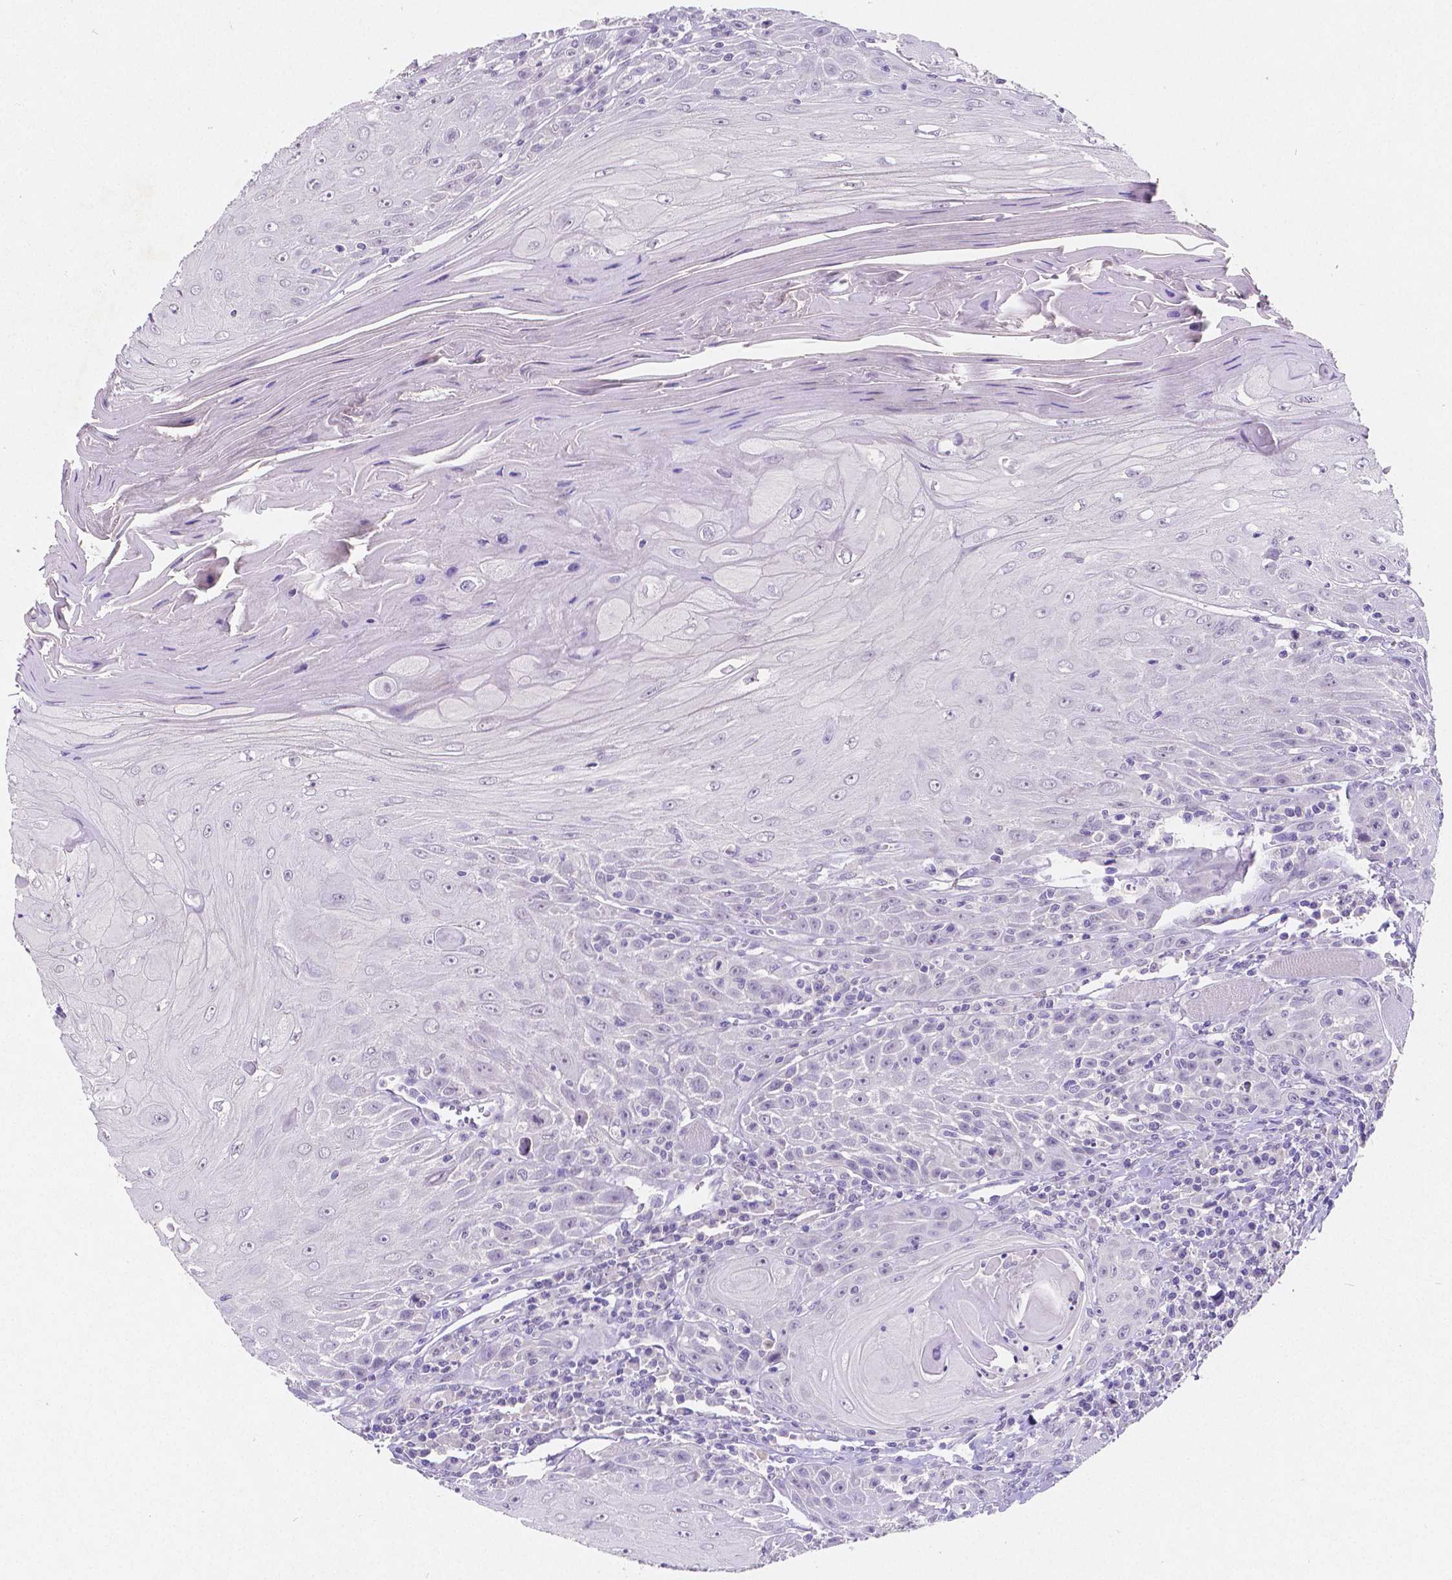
{"staining": {"intensity": "negative", "quantity": "none", "location": "none"}, "tissue": "head and neck cancer", "cell_type": "Tumor cells", "image_type": "cancer", "snomed": [{"axis": "morphology", "description": "Squamous cell carcinoma, NOS"}, {"axis": "topography", "description": "Head-Neck"}], "caption": "IHC of head and neck cancer (squamous cell carcinoma) exhibits no staining in tumor cells.", "gene": "SATB2", "patient": {"sex": "male", "age": 52}}